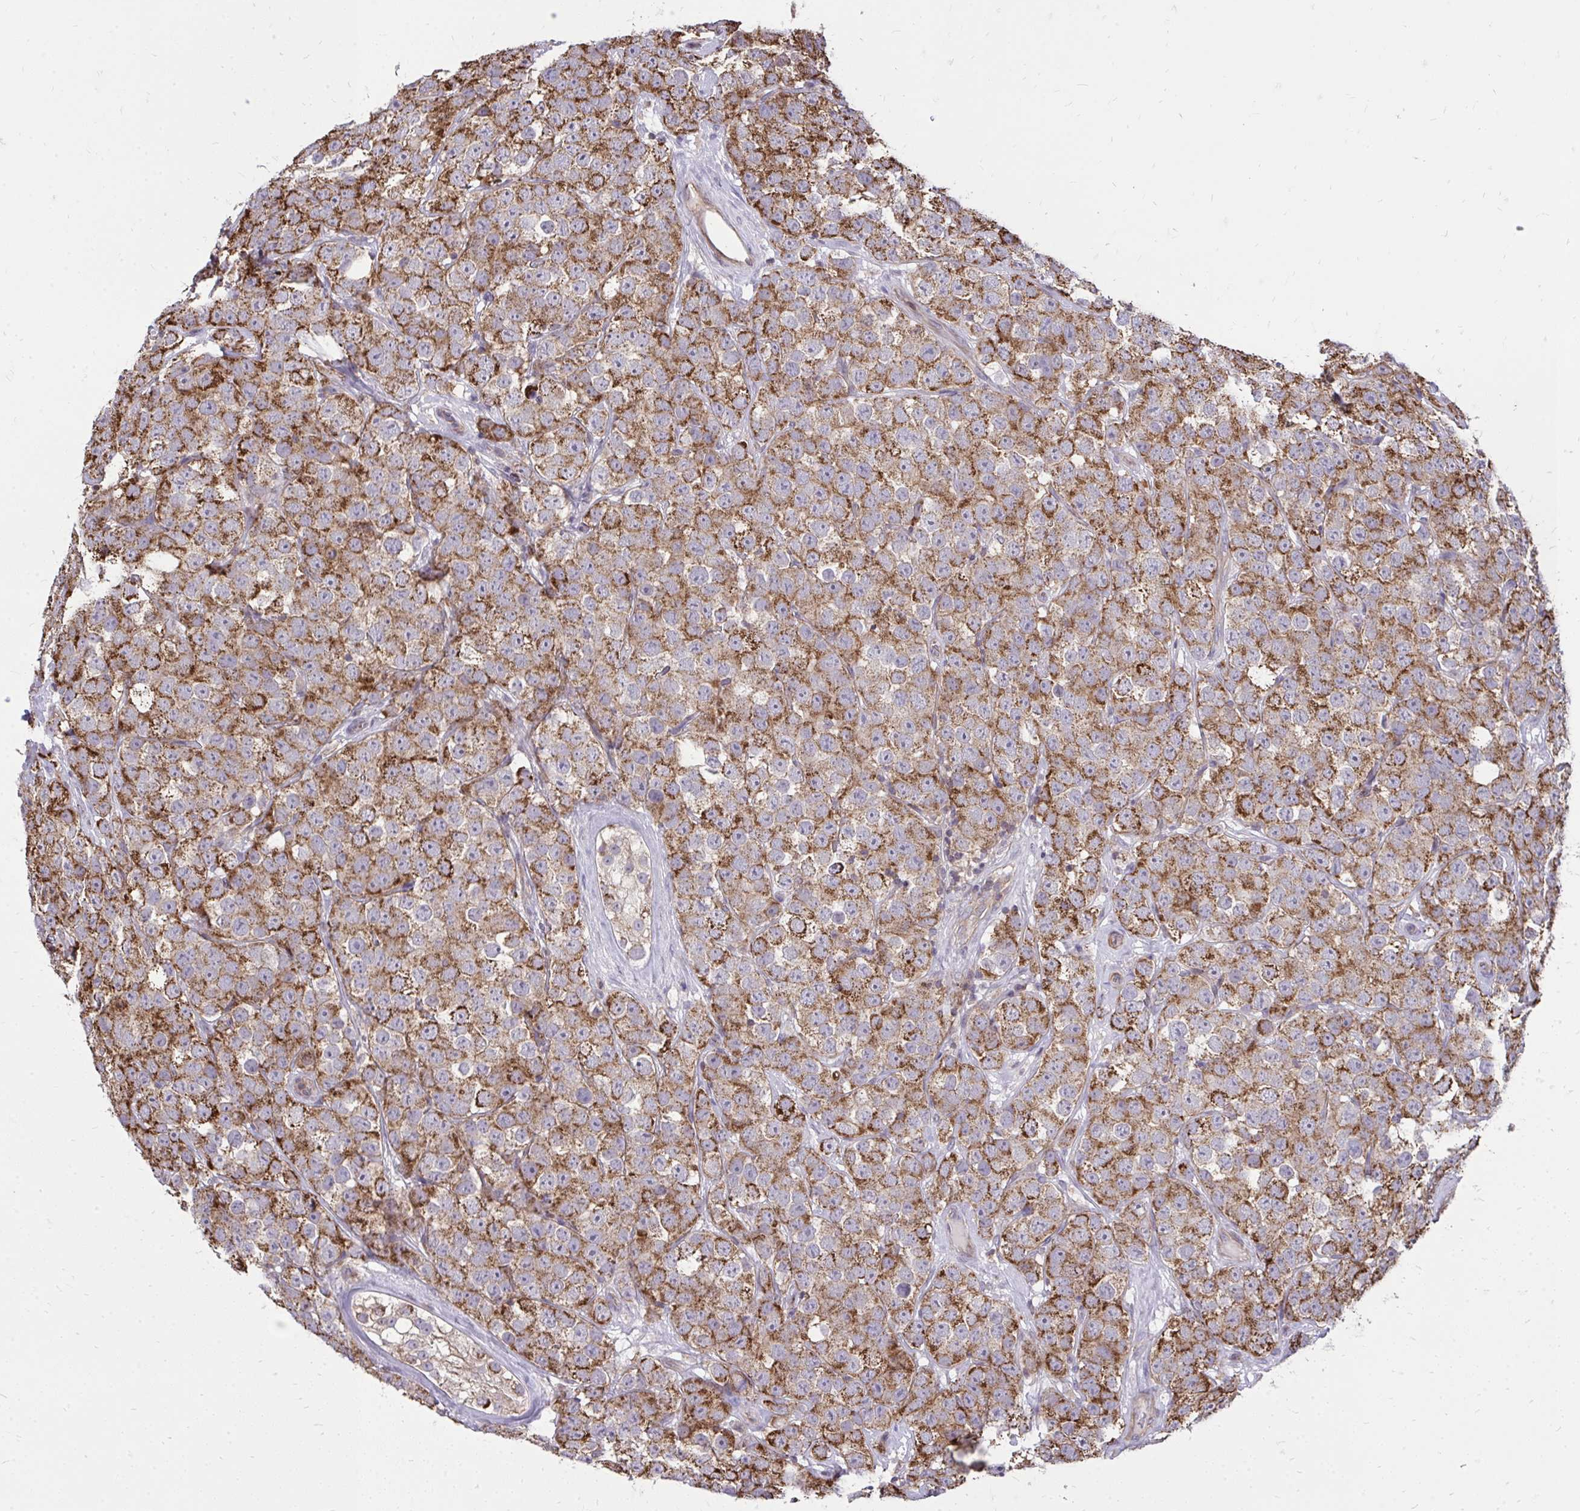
{"staining": {"intensity": "strong", "quantity": ">75%", "location": "cytoplasmic/membranous"}, "tissue": "testis cancer", "cell_type": "Tumor cells", "image_type": "cancer", "snomed": [{"axis": "morphology", "description": "Seminoma, NOS"}, {"axis": "topography", "description": "Testis"}], "caption": "Tumor cells demonstrate strong cytoplasmic/membranous positivity in approximately >75% of cells in testis seminoma.", "gene": "SLC7A5", "patient": {"sex": "male", "age": 28}}